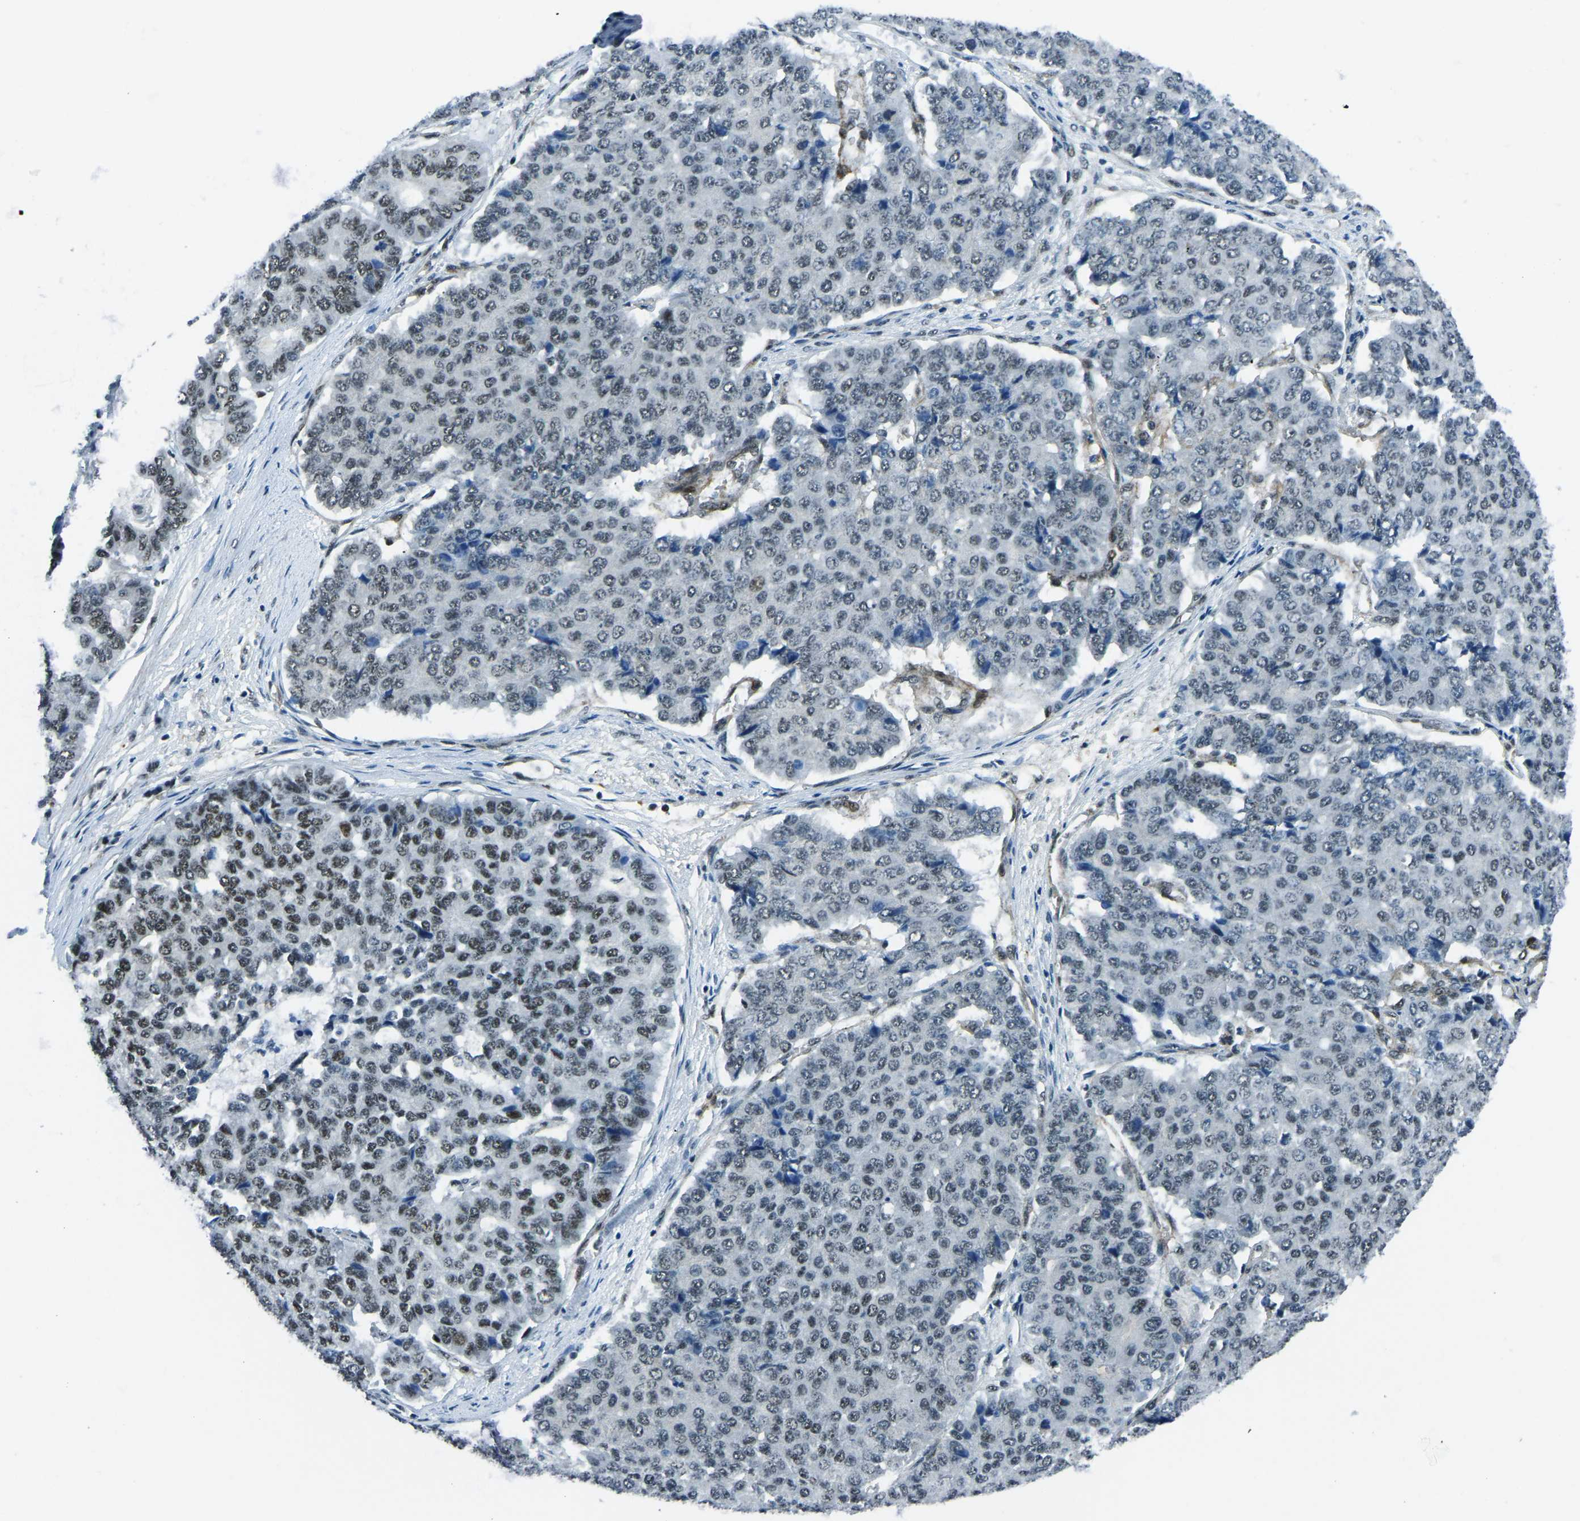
{"staining": {"intensity": "weak", "quantity": "25%-75%", "location": "nuclear"}, "tissue": "pancreatic cancer", "cell_type": "Tumor cells", "image_type": "cancer", "snomed": [{"axis": "morphology", "description": "Adenocarcinoma, NOS"}, {"axis": "topography", "description": "Pancreas"}], "caption": "Adenocarcinoma (pancreatic) tissue reveals weak nuclear positivity in approximately 25%-75% of tumor cells", "gene": "PRCC", "patient": {"sex": "male", "age": 50}}